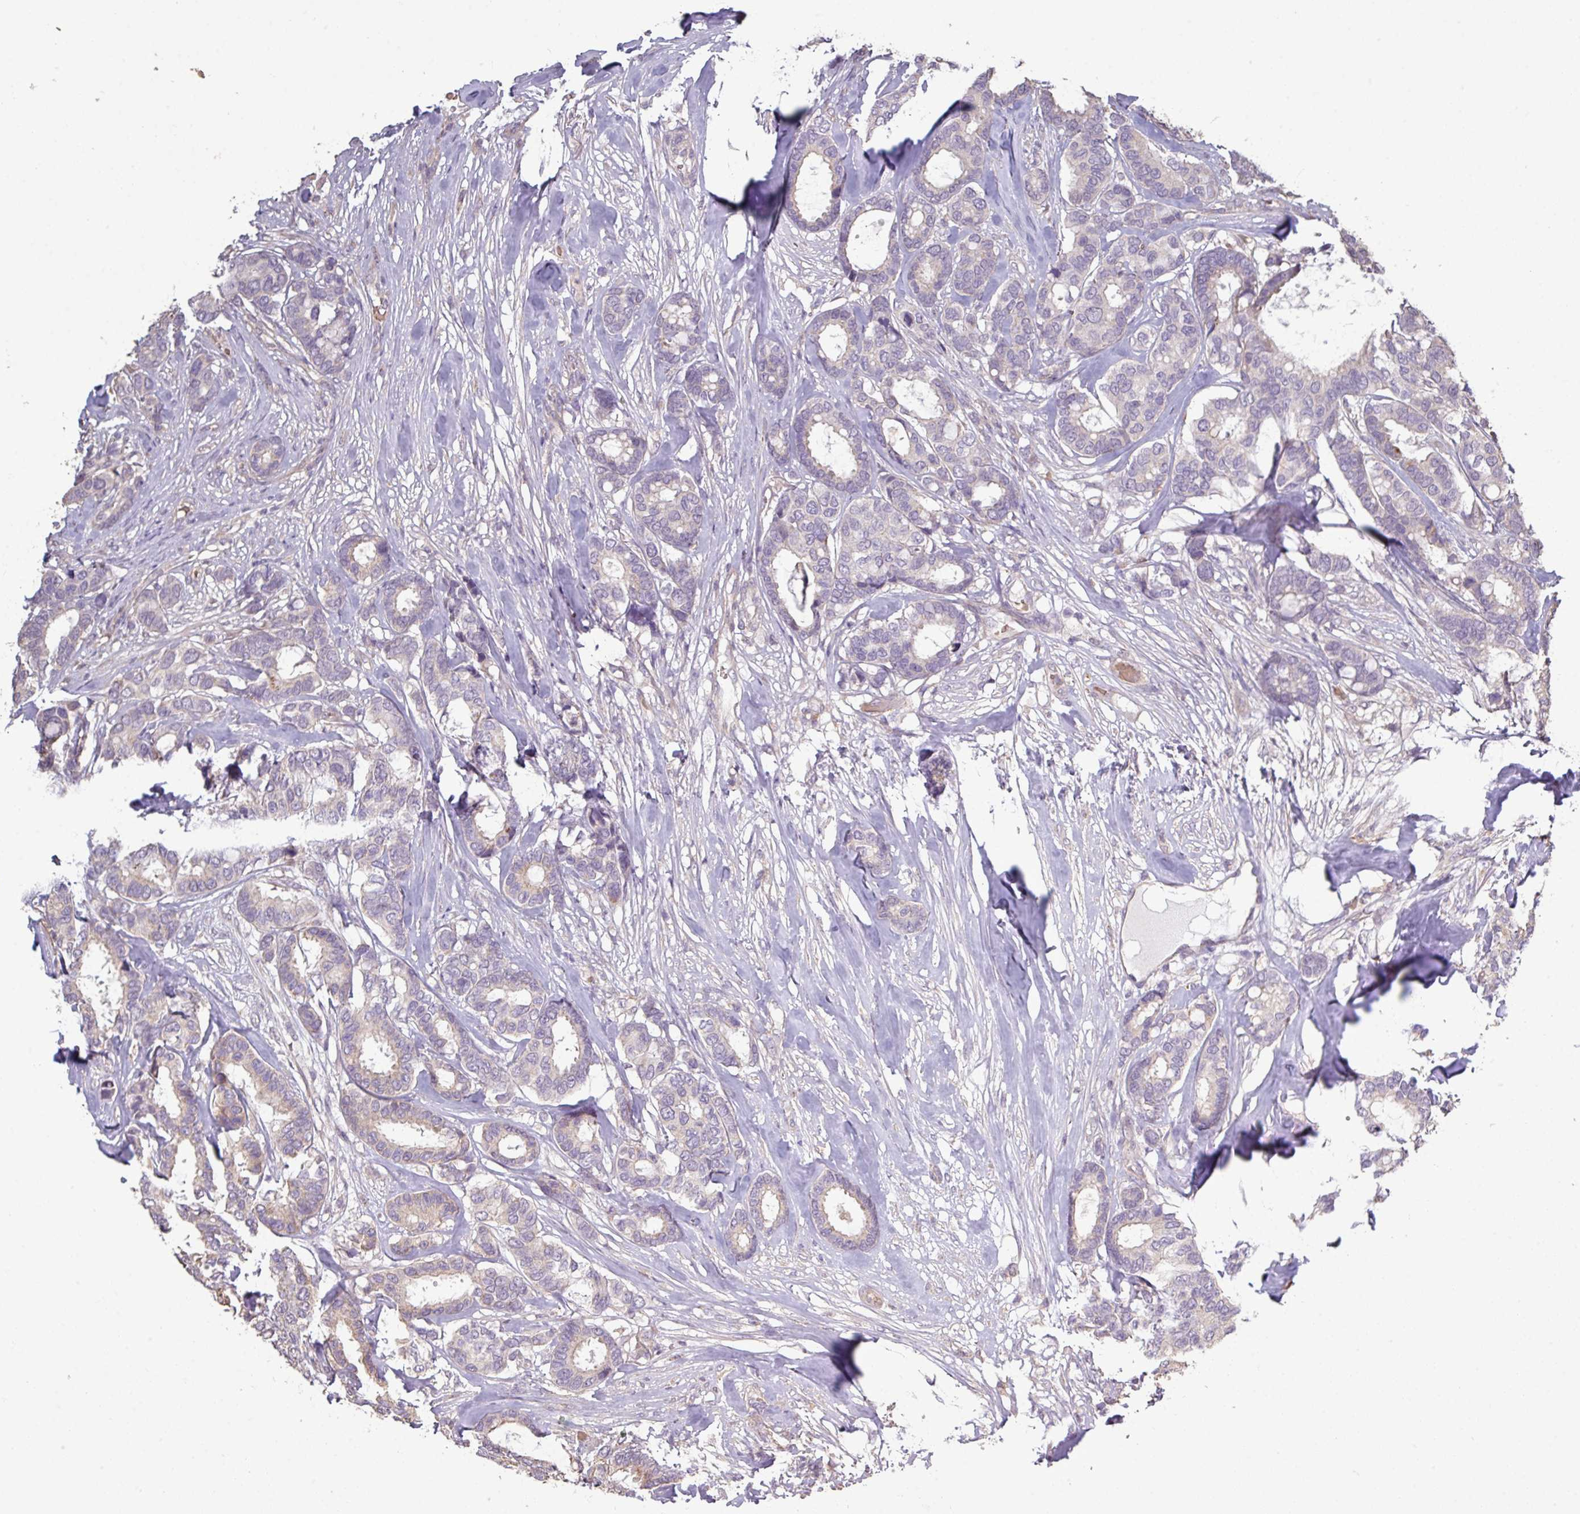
{"staining": {"intensity": "negative", "quantity": "none", "location": "none"}, "tissue": "breast cancer", "cell_type": "Tumor cells", "image_type": "cancer", "snomed": [{"axis": "morphology", "description": "Duct carcinoma"}, {"axis": "topography", "description": "Breast"}], "caption": "IHC of human breast cancer (intraductal carcinoma) demonstrates no staining in tumor cells. Brightfield microscopy of immunohistochemistry (IHC) stained with DAB (3,3'-diaminobenzidine) (brown) and hematoxylin (blue), captured at high magnification.", "gene": "NHSL2", "patient": {"sex": "female", "age": 87}}